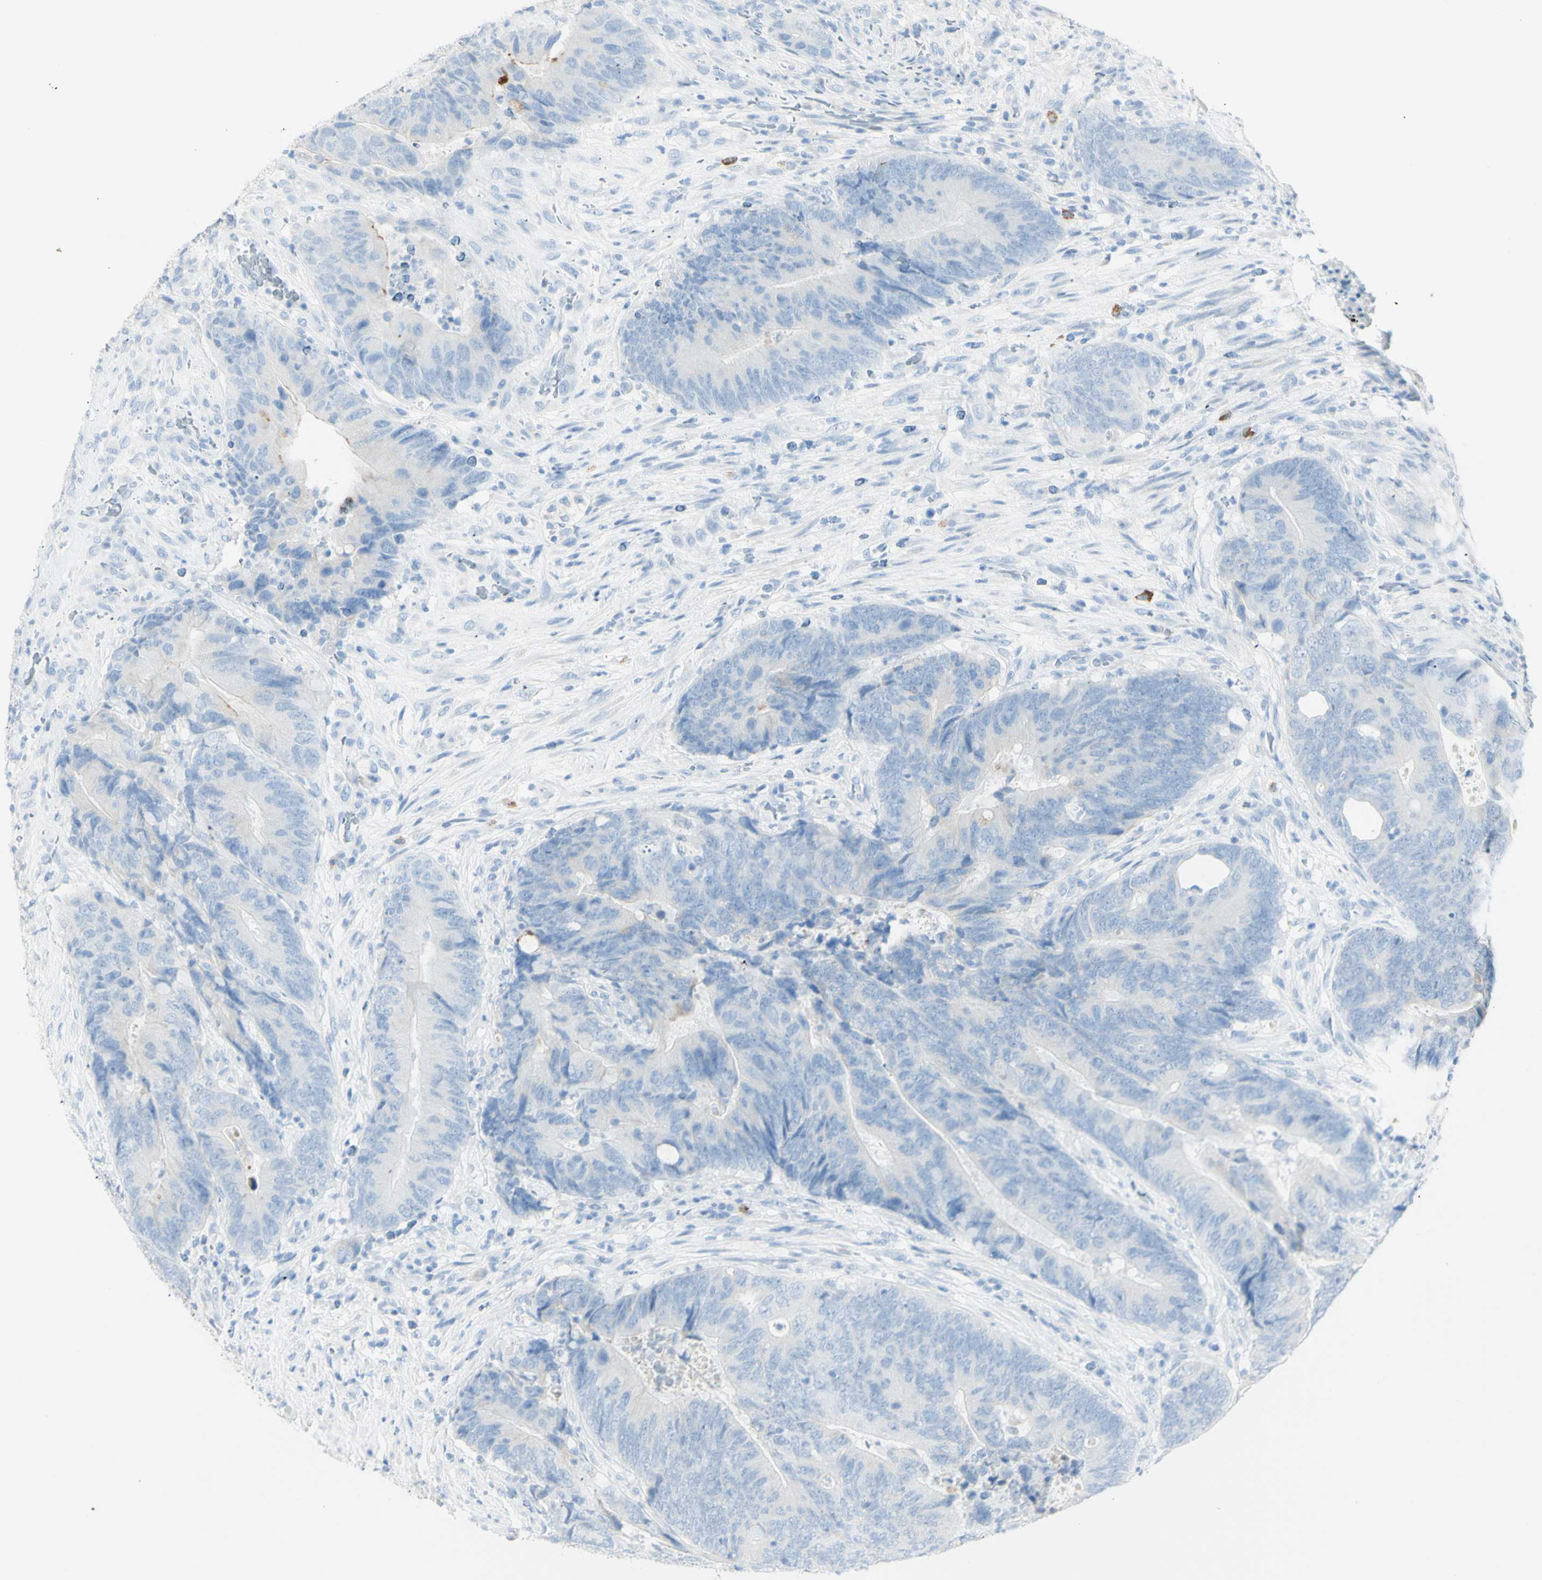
{"staining": {"intensity": "negative", "quantity": "none", "location": "none"}, "tissue": "colorectal cancer", "cell_type": "Tumor cells", "image_type": "cancer", "snomed": [{"axis": "morphology", "description": "Normal tissue, NOS"}, {"axis": "morphology", "description": "Adenocarcinoma, NOS"}, {"axis": "topography", "description": "Colon"}], "caption": "Tumor cells are negative for protein expression in human colorectal cancer (adenocarcinoma). (DAB (3,3'-diaminobenzidine) immunohistochemistry (IHC) visualized using brightfield microscopy, high magnification).", "gene": "LETM1", "patient": {"sex": "male", "age": 56}}